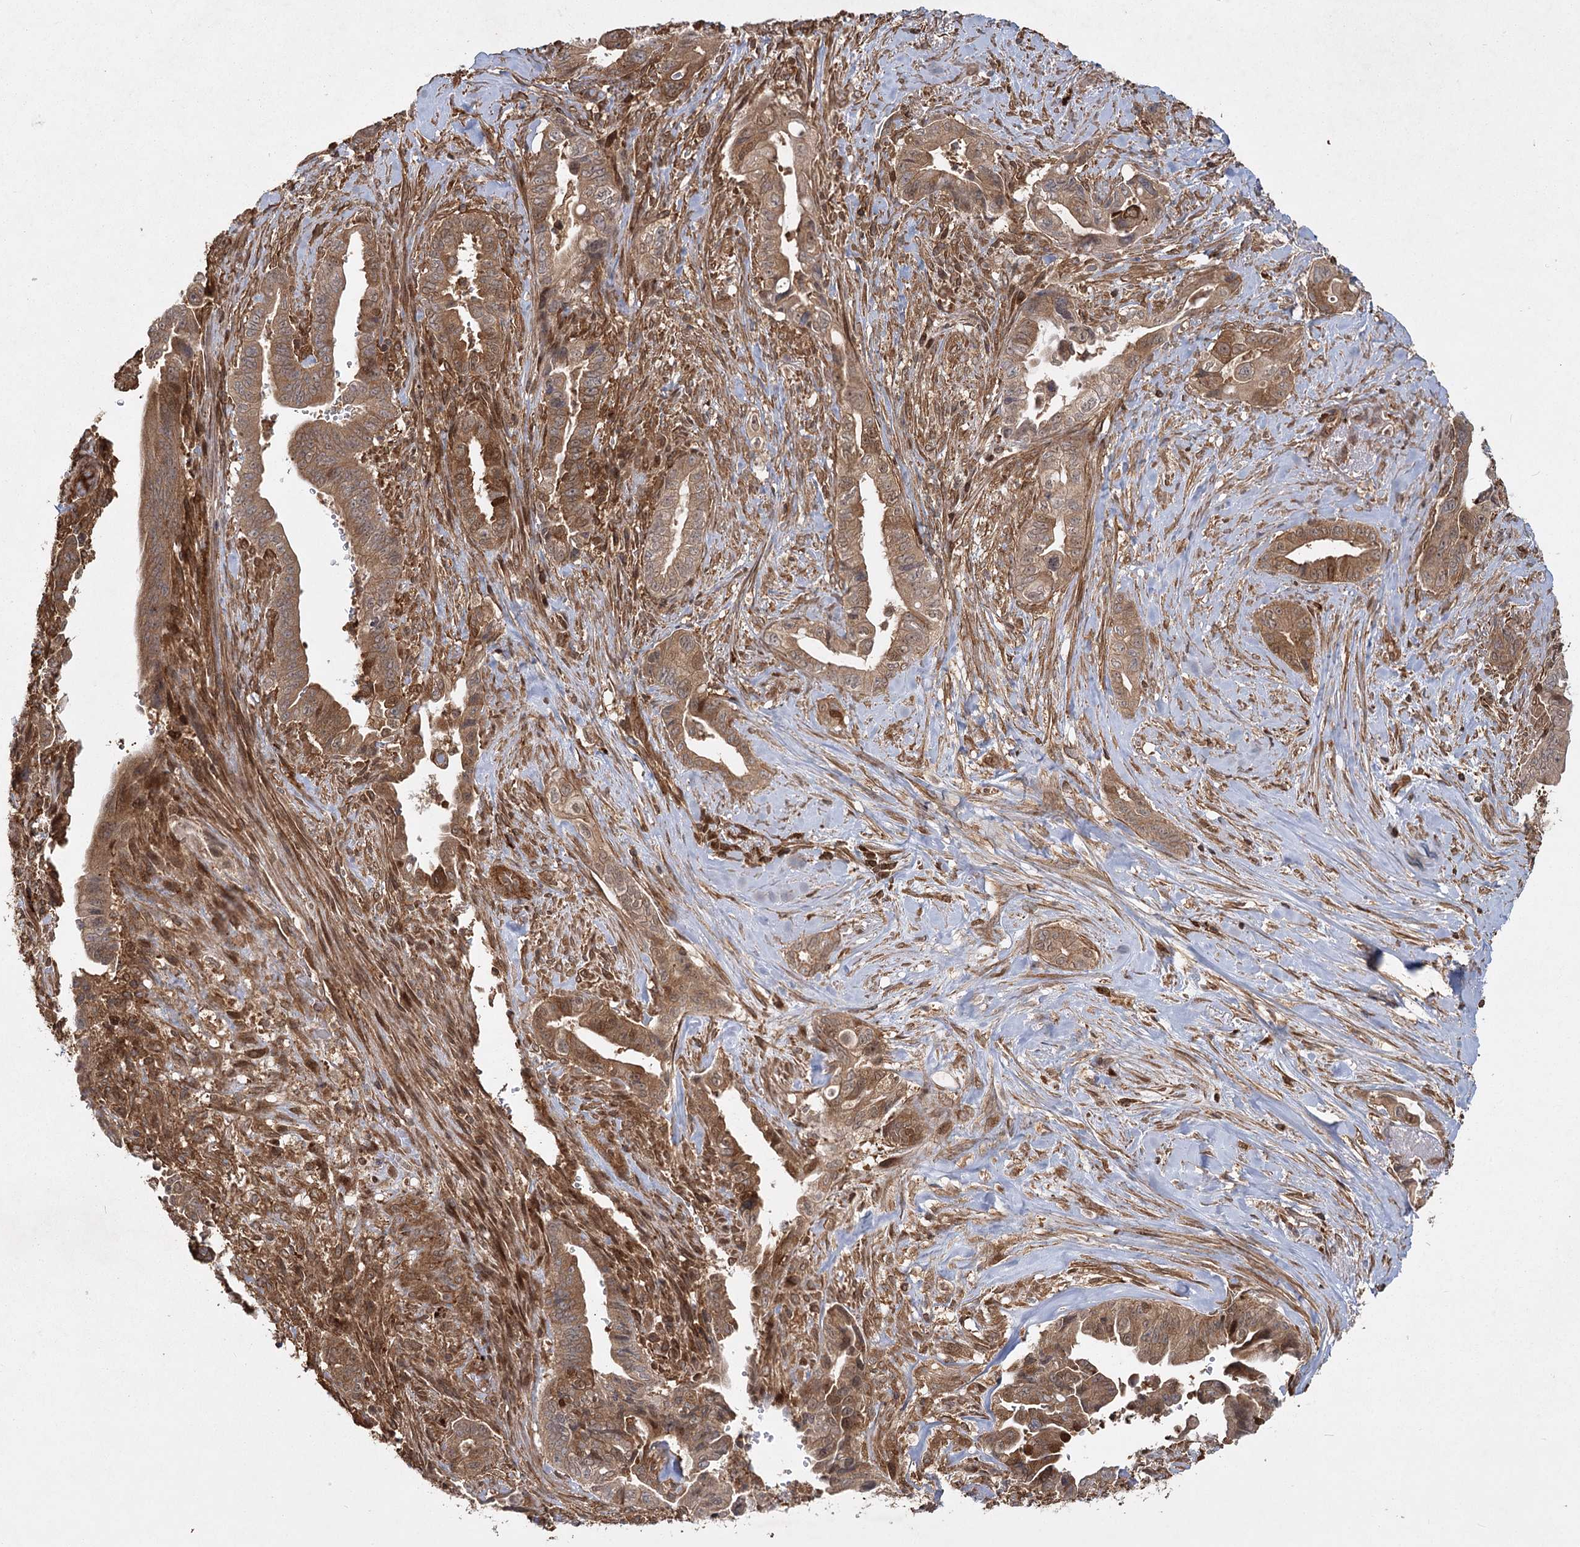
{"staining": {"intensity": "moderate", "quantity": ">75%", "location": "cytoplasmic/membranous"}, "tissue": "pancreatic cancer", "cell_type": "Tumor cells", "image_type": "cancer", "snomed": [{"axis": "morphology", "description": "Adenocarcinoma, NOS"}, {"axis": "topography", "description": "Pancreas"}], "caption": "IHC micrograph of human pancreatic cancer stained for a protein (brown), which displays medium levels of moderate cytoplasmic/membranous expression in about >75% of tumor cells.", "gene": "MDFIC", "patient": {"sex": "male", "age": 70}}